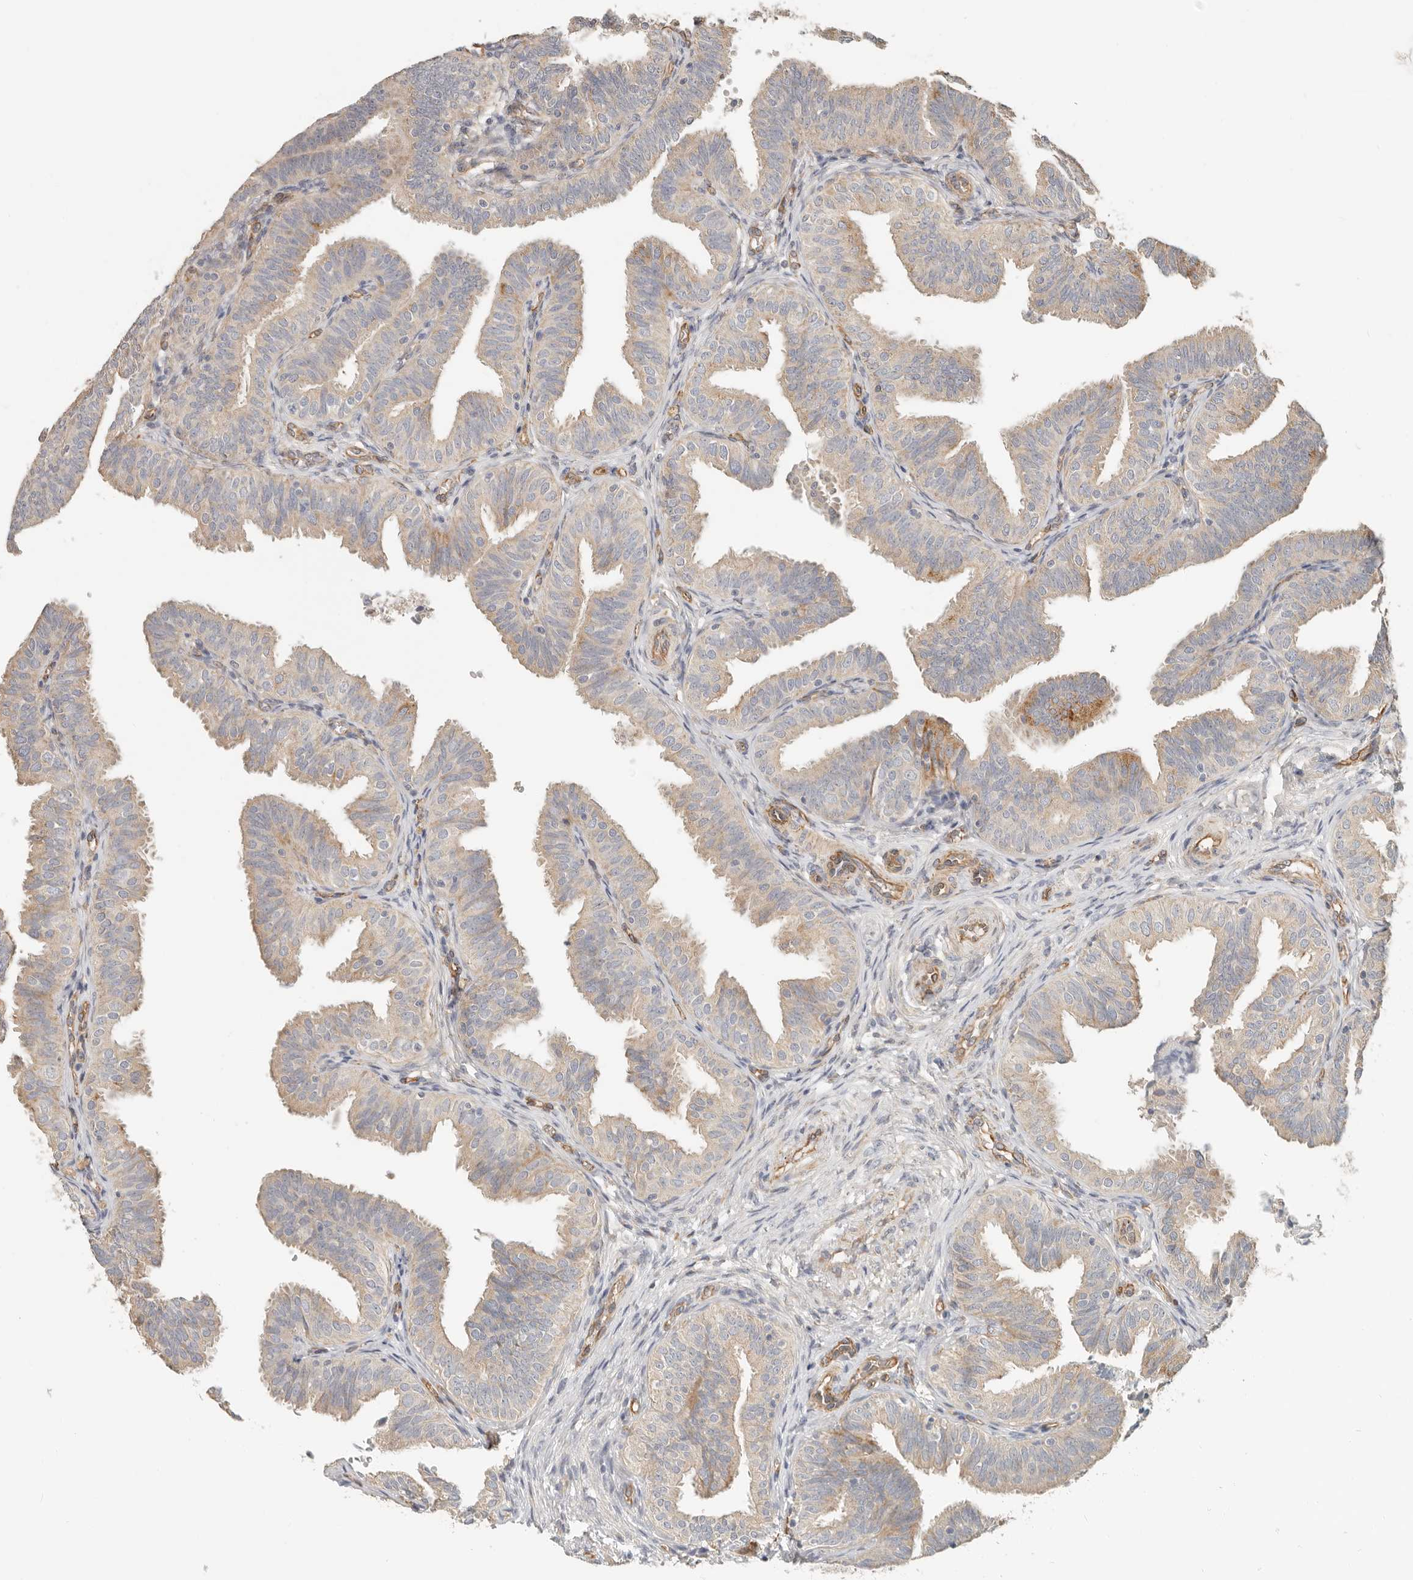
{"staining": {"intensity": "moderate", "quantity": "<25%", "location": "cytoplasmic/membranous"}, "tissue": "fallopian tube", "cell_type": "Glandular cells", "image_type": "normal", "snomed": [{"axis": "morphology", "description": "Normal tissue, NOS"}, {"axis": "topography", "description": "Fallopian tube"}], "caption": "Immunohistochemistry (IHC) of normal human fallopian tube exhibits low levels of moderate cytoplasmic/membranous expression in approximately <25% of glandular cells. Using DAB (3,3'-diaminobenzidine) (brown) and hematoxylin (blue) stains, captured at high magnification using brightfield microscopy.", "gene": "SPRING1", "patient": {"sex": "female", "age": 35}}